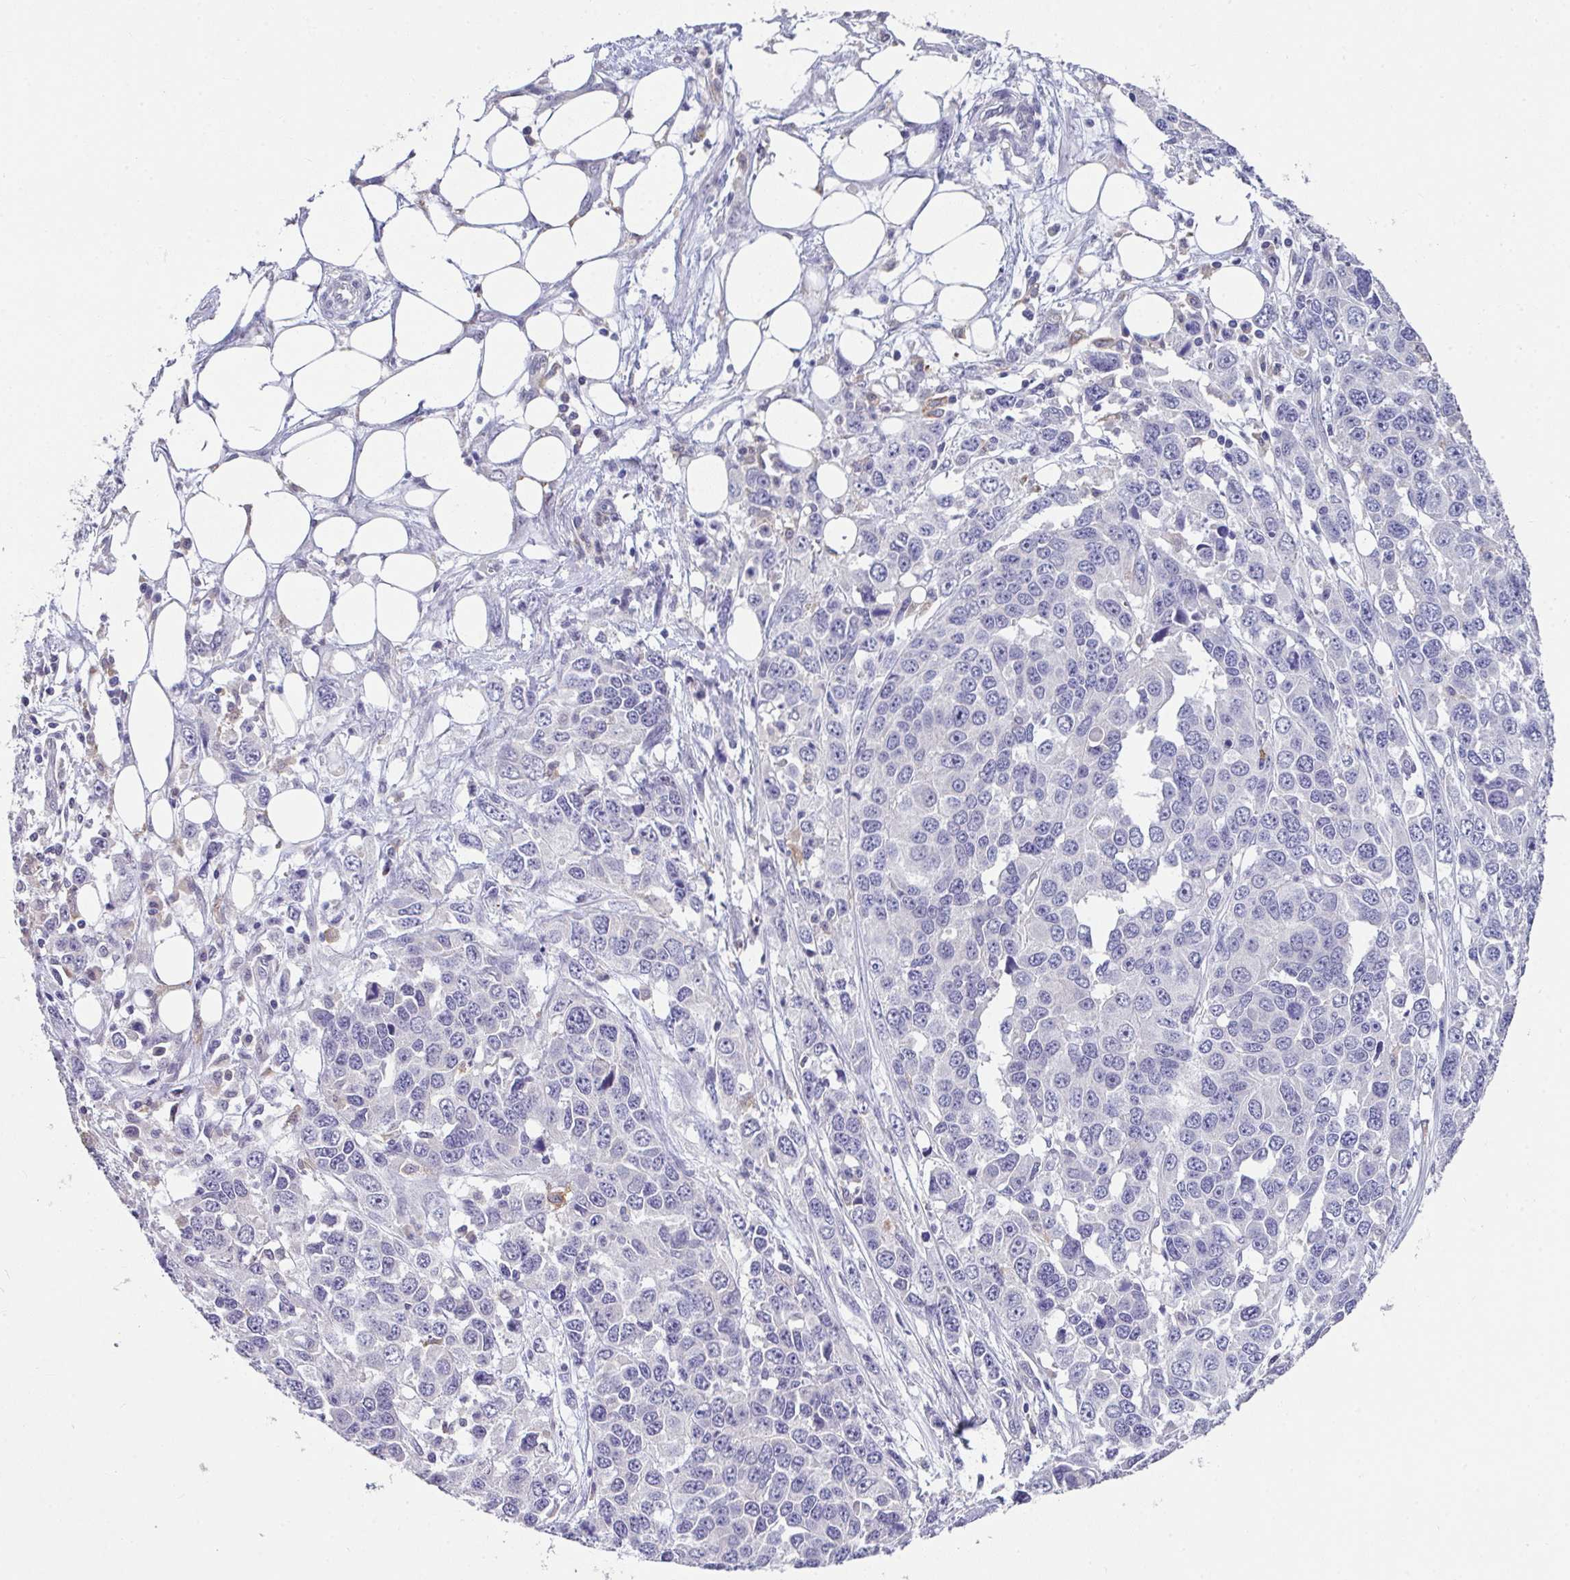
{"staining": {"intensity": "negative", "quantity": "none", "location": "none"}, "tissue": "ovarian cancer", "cell_type": "Tumor cells", "image_type": "cancer", "snomed": [{"axis": "morphology", "description": "Cystadenocarcinoma, serous, NOS"}, {"axis": "topography", "description": "Ovary"}], "caption": "Immunohistochemistry micrograph of neoplastic tissue: human ovarian serous cystadenocarcinoma stained with DAB reveals no significant protein staining in tumor cells.", "gene": "GLTPD2", "patient": {"sex": "female", "age": 76}}